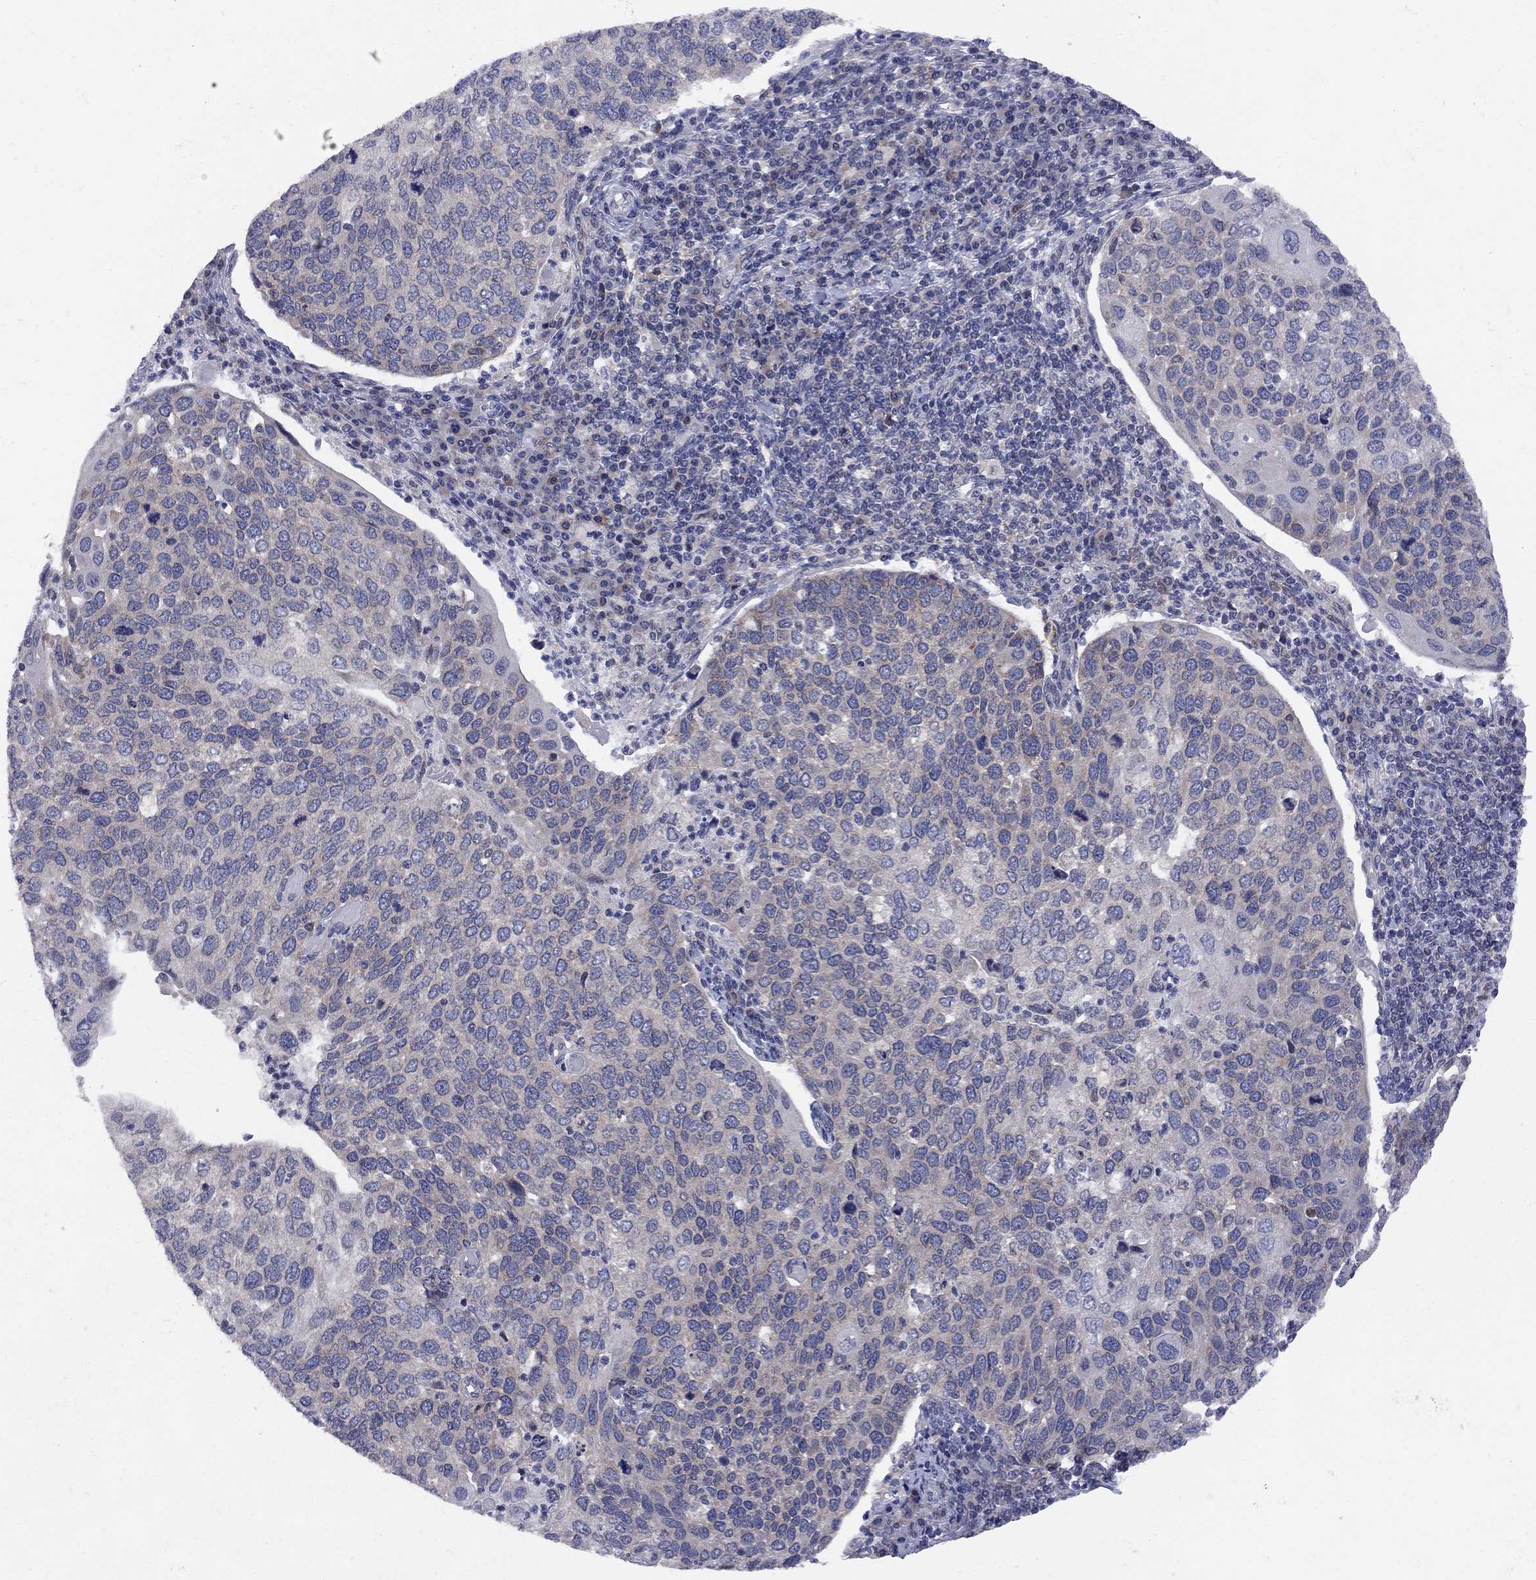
{"staining": {"intensity": "weak", "quantity": "<25%", "location": "cytoplasmic/membranous"}, "tissue": "cervical cancer", "cell_type": "Tumor cells", "image_type": "cancer", "snomed": [{"axis": "morphology", "description": "Squamous cell carcinoma, NOS"}, {"axis": "topography", "description": "Cervix"}], "caption": "Immunohistochemistry micrograph of neoplastic tissue: cervical squamous cell carcinoma stained with DAB (3,3'-diaminobenzidine) reveals no significant protein positivity in tumor cells. (Immunohistochemistry (ihc), brightfield microscopy, high magnification).", "gene": "CNOT11", "patient": {"sex": "female", "age": 54}}